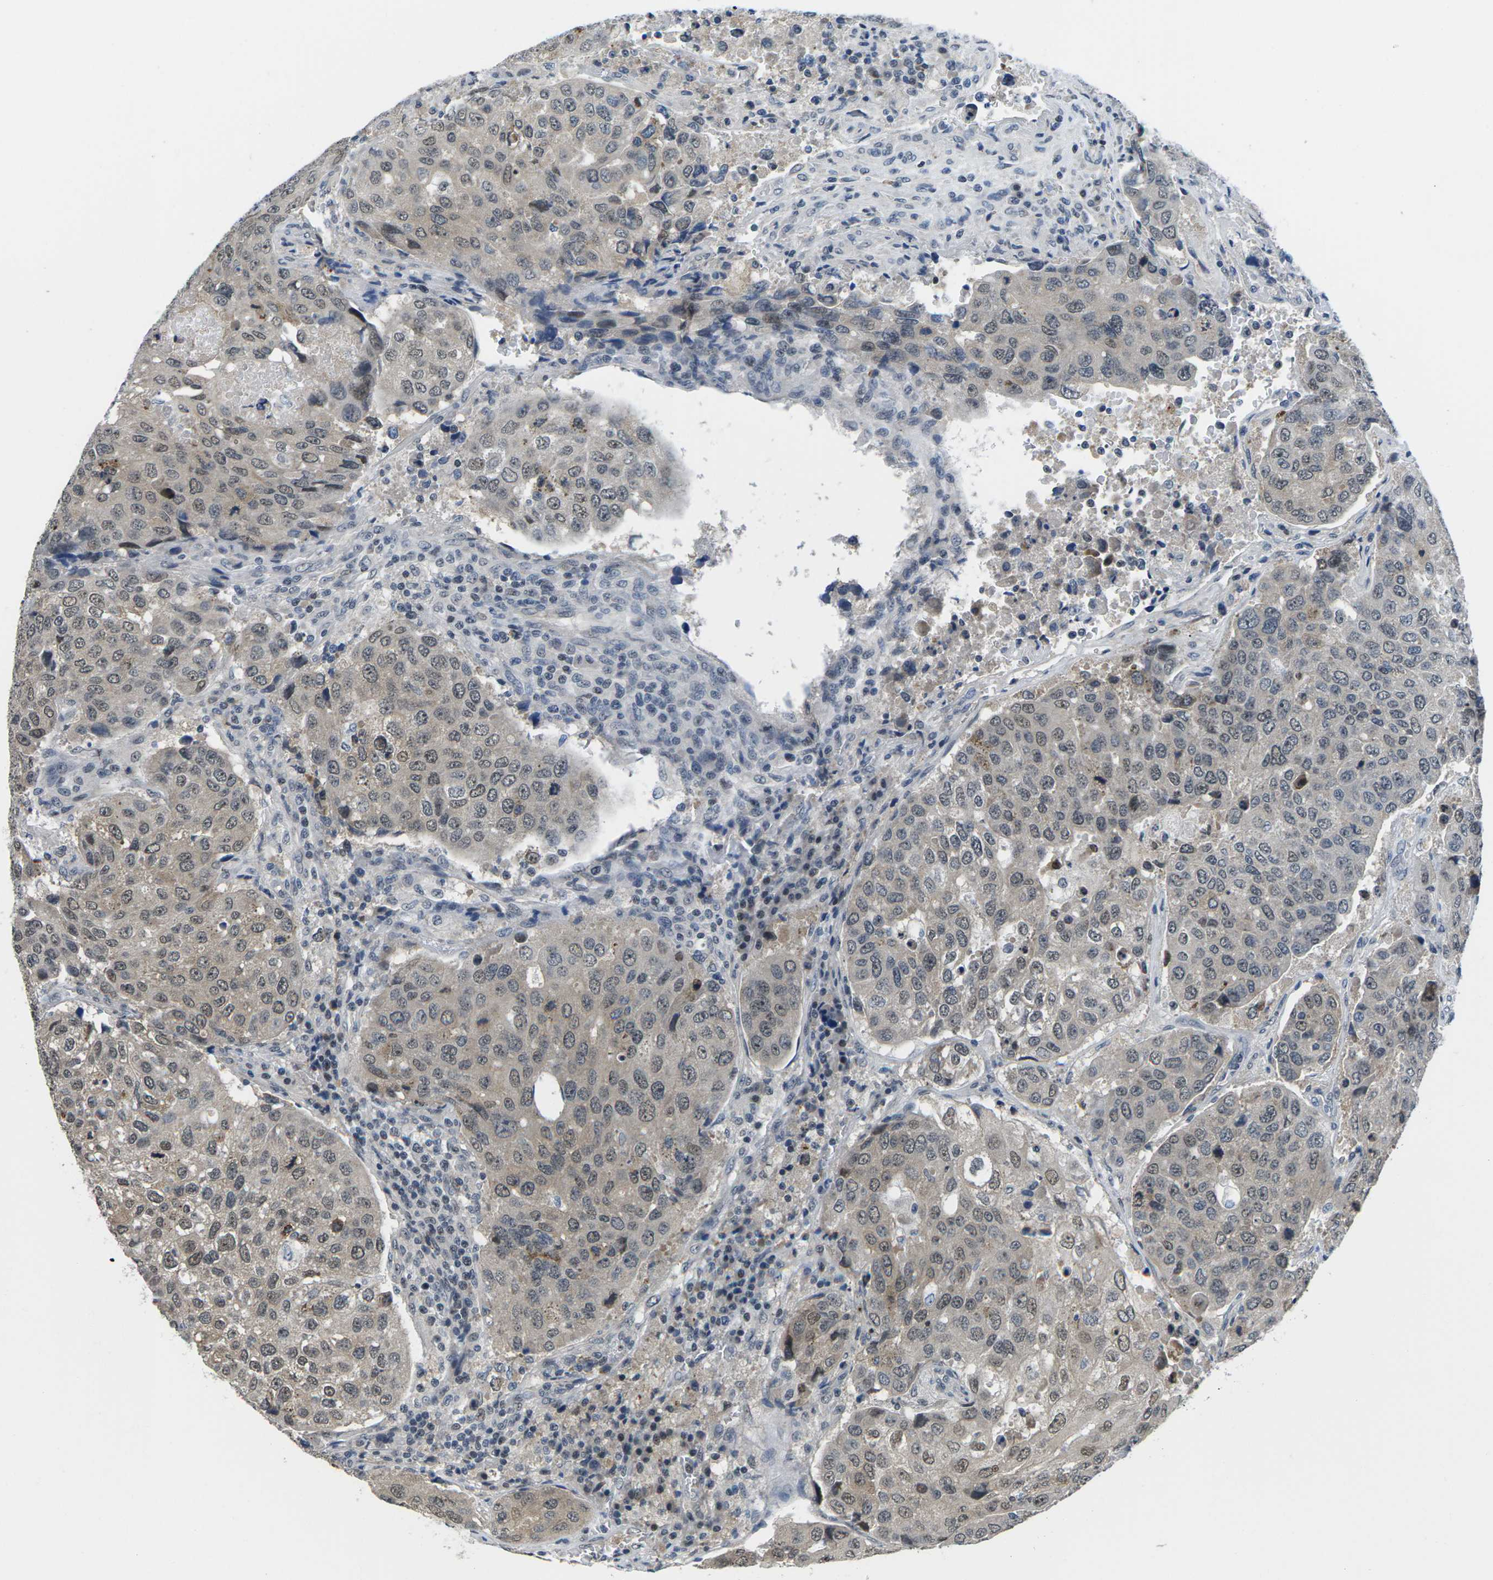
{"staining": {"intensity": "weak", "quantity": ">75%", "location": "cytoplasmic/membranous,nuclear"}, "tissue": "urothelial cancer", "cell_type": "Tumor cells", "image_type": "cancer", "snomed": [{"axis": "morphology", "description": "Urothelial carcinoma, High grade"}, {"axis": "topography", "description": "Lymph node"}, {"axis": "topography", "description": "Urinary bladder"}], "caption": "Urothelial cancer stained with a protein marker demonstrates weak staining in tumor cells.", "gene": "NSRP1", "patient": {"sex": "male", "age": 51}}